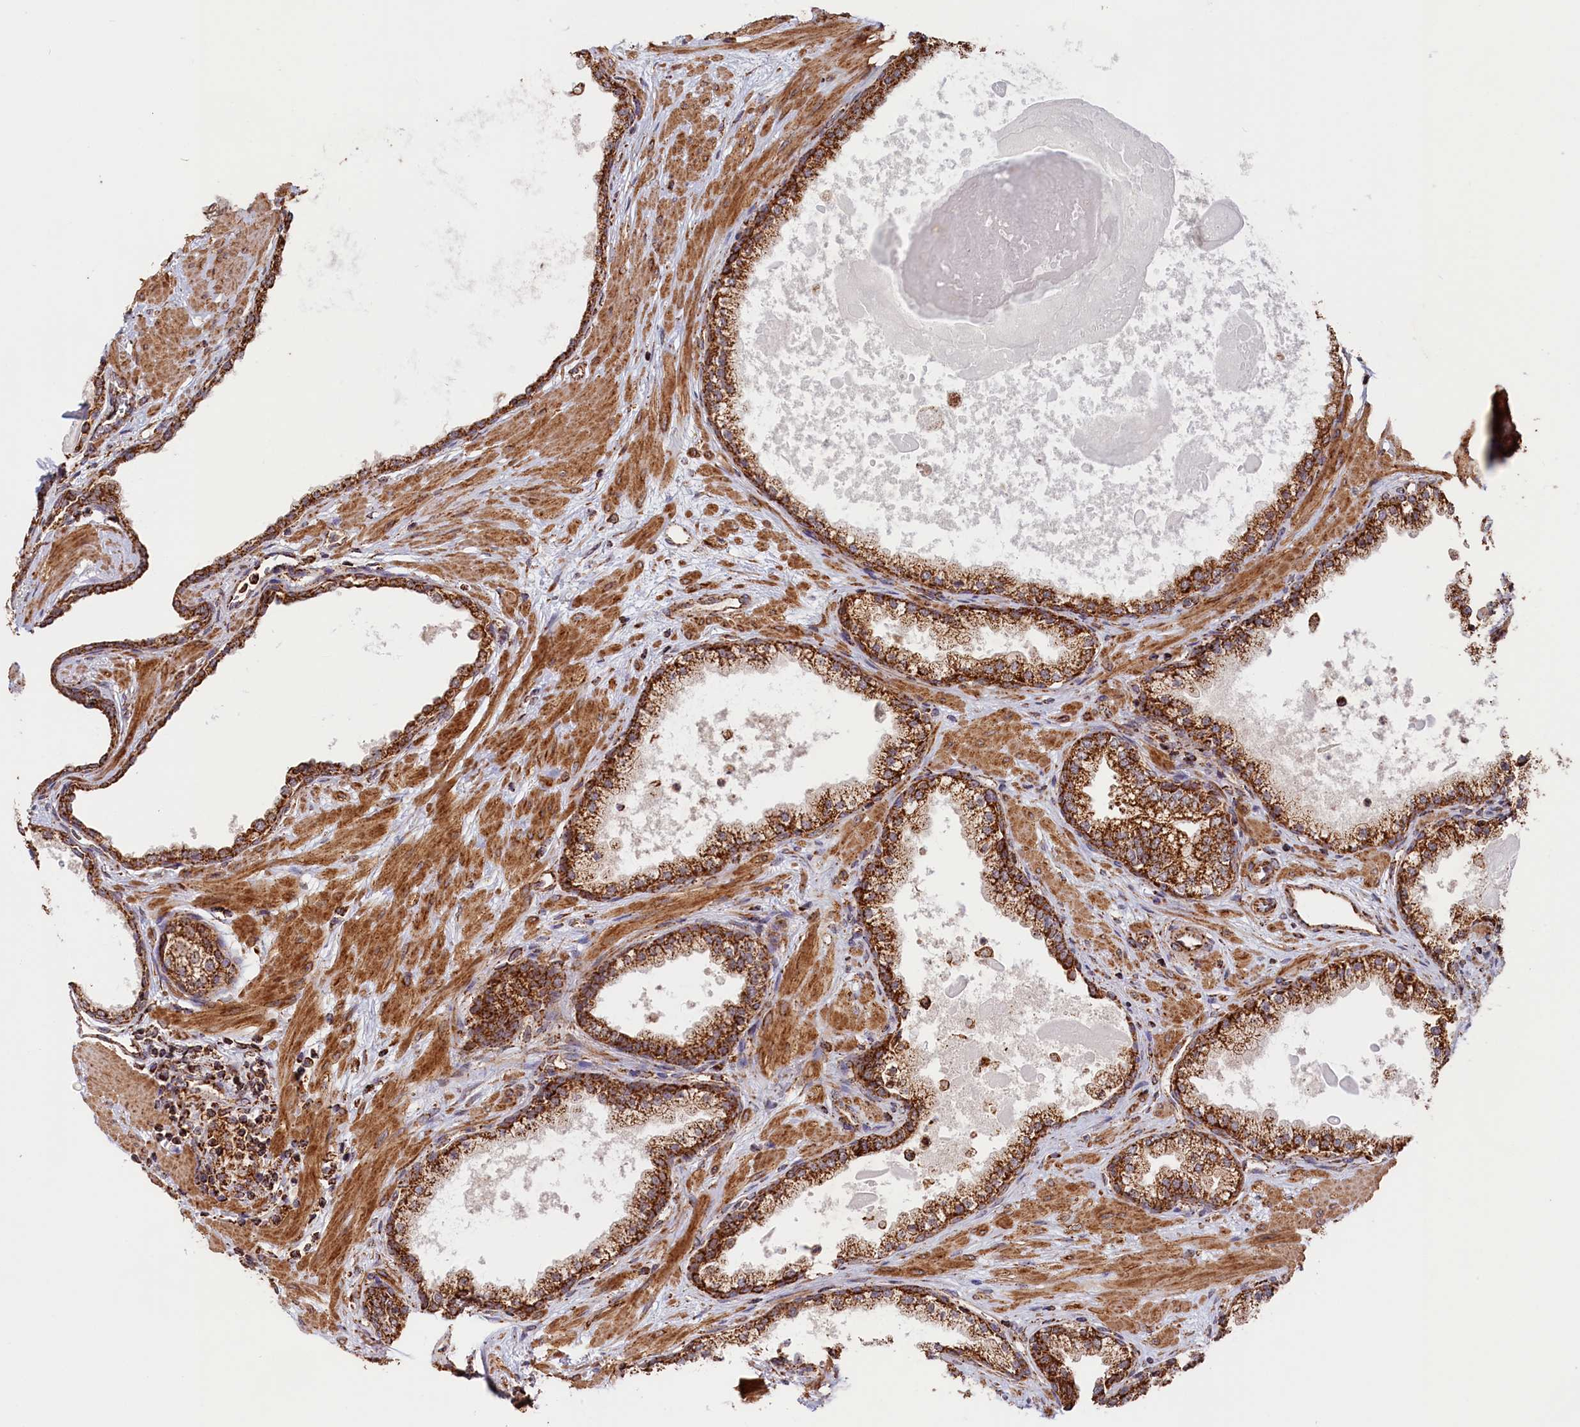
{"staining": {"intensity": "strong", "quantity": ">75%", "location": "cytoplasmic/membranous"}, "tissue": "prostate", "cell_type": "Glandular cells", "image_type": "normal", "snomed": [{"axis": "morphology", "description": "Normal tissue, NOS"}, {"axis": "topography", "description": "Prostate"}], "caption": "This photomicrograph exhibits immunohistochemistry staining of benign prostate, with high strong cytoplasmic/membranous expression in about >75% of glandular cells.", "gene": "MACROD1", "patient": {"sex": "male", "age": 57}}